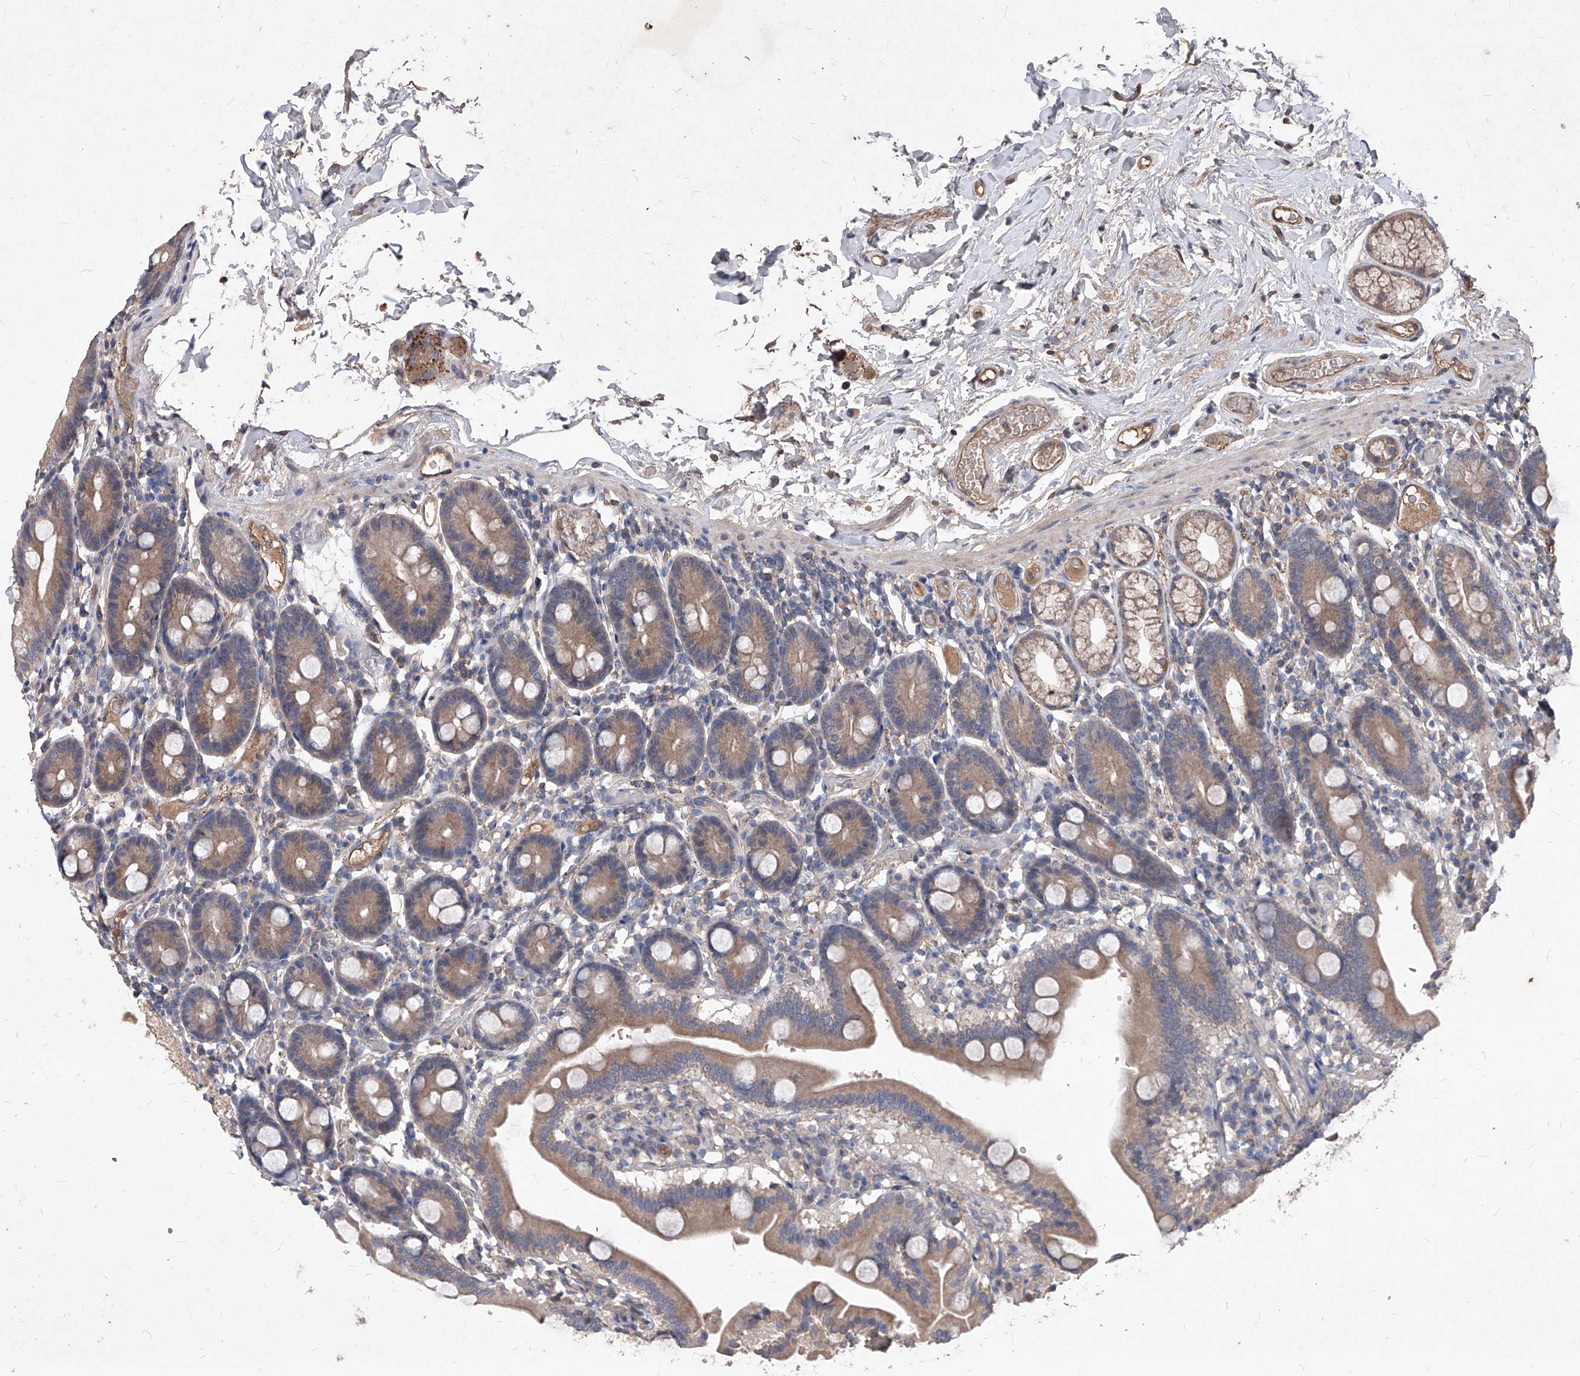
{"staining": {"intensity": "weak", "quantity": ">75%", "location": "cytoplasmic/membranous"}, "tissue": "duodenum", "cell_type": "Glandular cells", "image_type": "normal", "snomed": [{"axis": "morphology", "description": "Normal tissue, NOS"}, {"axis": "topography", "description": "Duodenum"}], "caption": "DAB (3,3'-diaminobenzidine) immunohistochemical staining of unremarkable duodenum demonstrates weak cytoplasmic/membranous protein expression in approximately >75% of glandular cells.", "gene": "SYNGR1", "patient": {"sex": "male", "age": 55}}